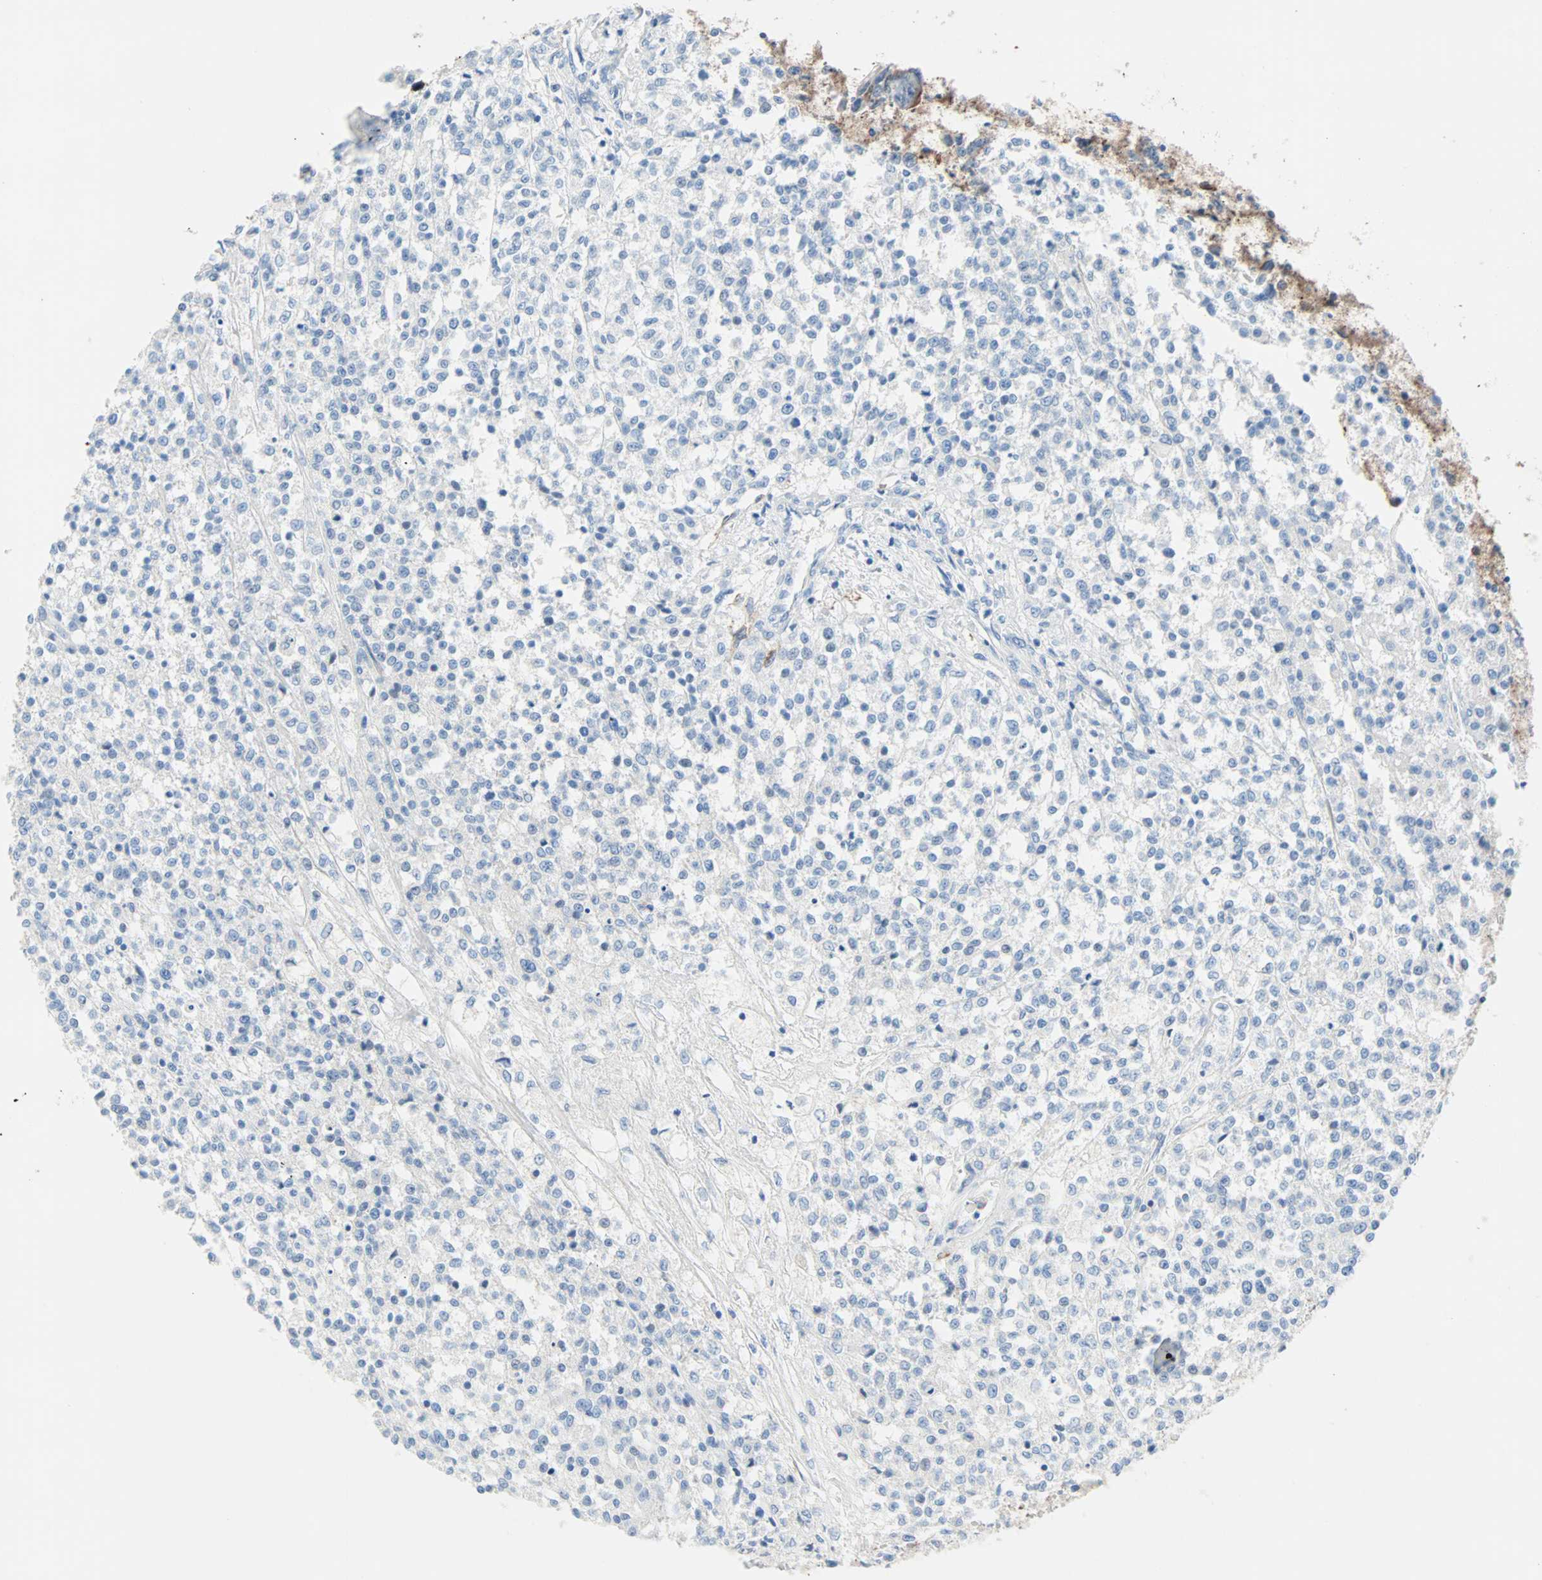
{"staining": {"intensity": "negative", "quantity": "none", "location": "none"}, "tissue": "testis cancer", "cell_type": "Tumor cells", "image_type": "cancer", "snomed": [{"axis": "morphology", "description": "Seminoma, NOS"}, {"axis": "topography", "description": "Testis"}], "caption": "A micrograph of seminoma (testis) stained for a protein reveals no brown staining in tumor cells.", "gene": "PDPN", "patient": {"sex": "male", "age": 59}}